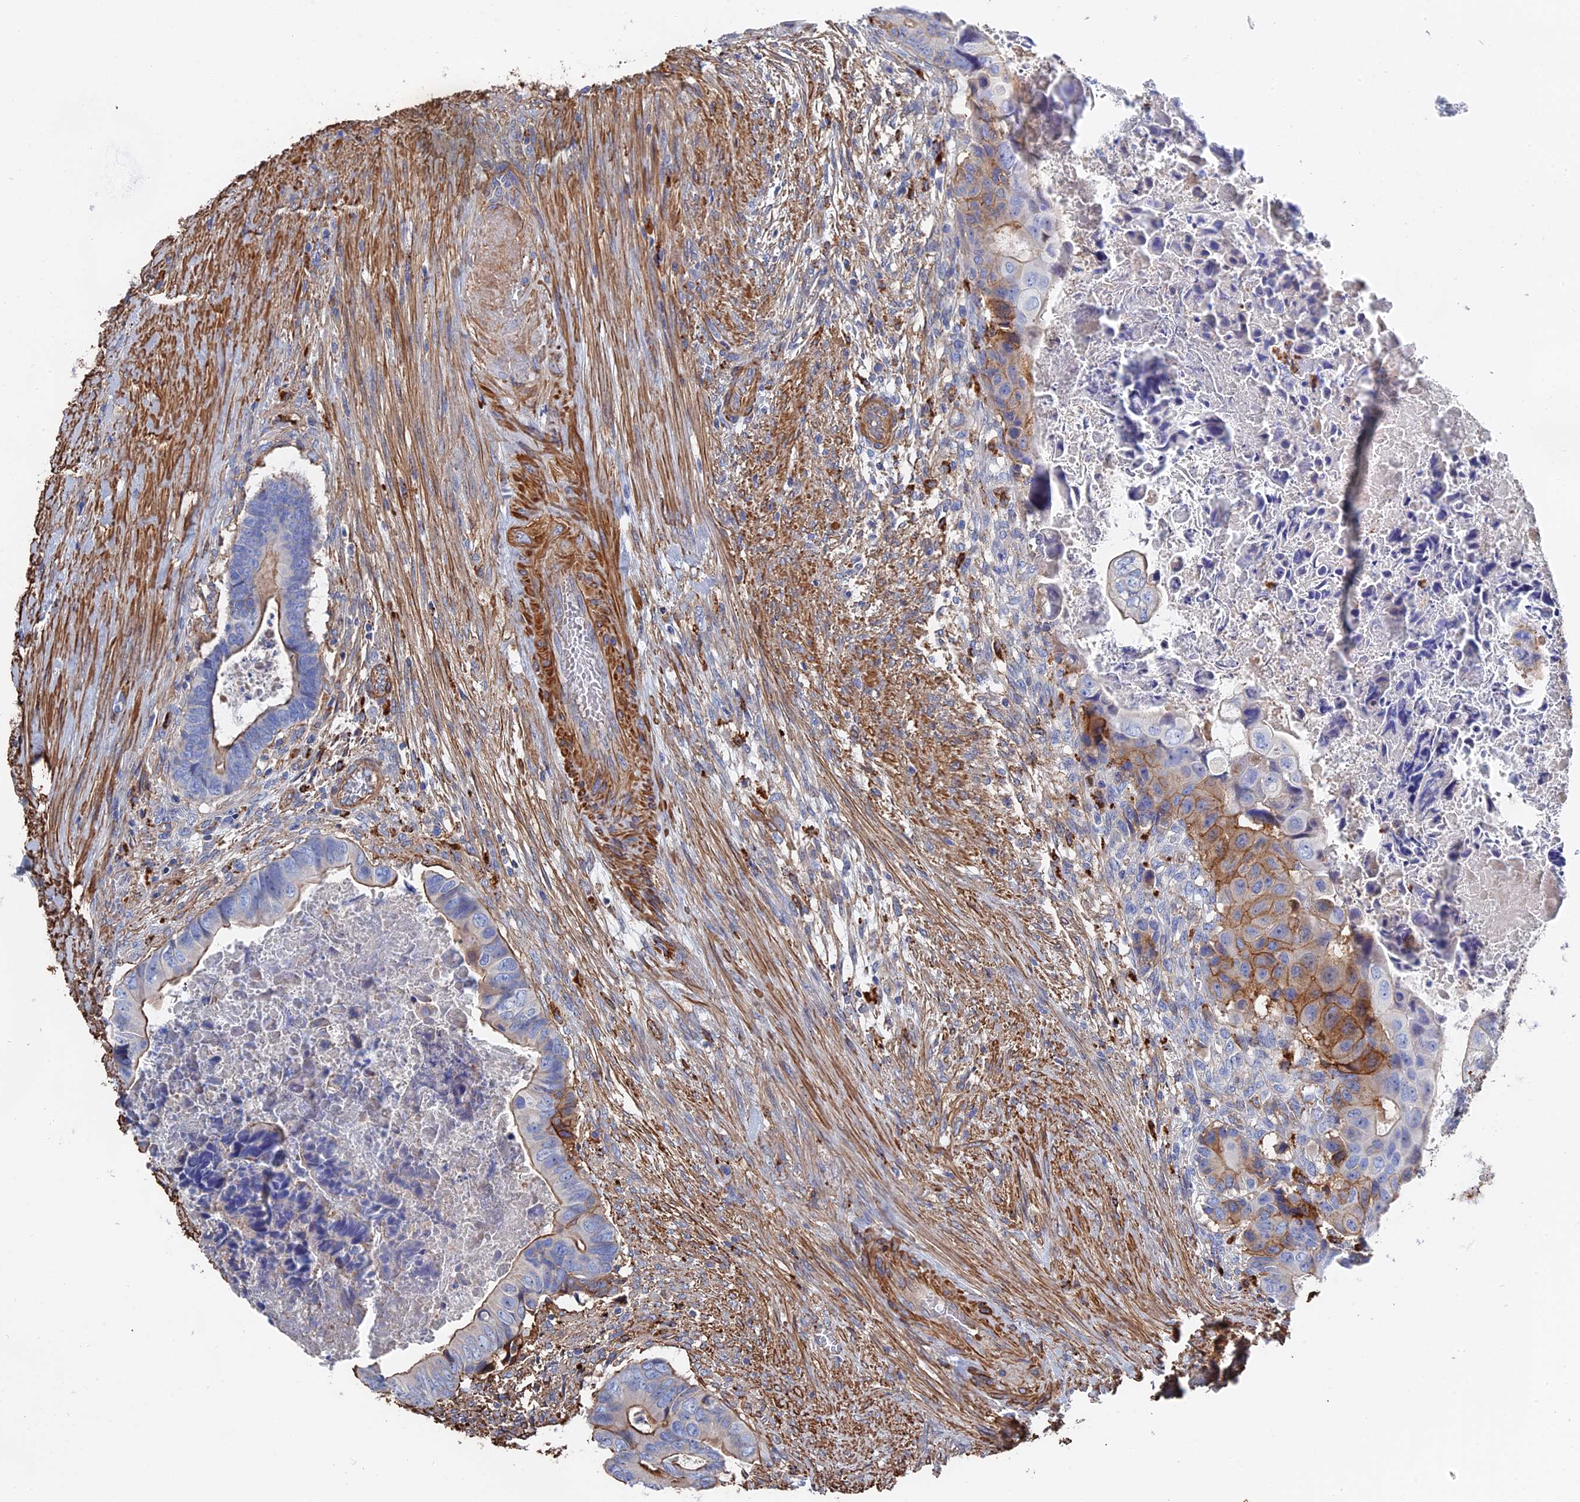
{"staining": {"intensity": "moderate", "quantity": "25%-75%", "location": "cytoplasmic/membranous"}, "tissue": "colorectal cancer", "cell_type": "Tumor cells", "image_type": "cancer", "snomed": [{"axis": "morphology", "description": "Adenocarcinoma, NOS"}, {"axis": "topography", "description": "Rectum"}], "caption": "This micrograph shows adenocarcinoma (colorectal) stained with IHC to label a protein in brown. The cytoplasmic/membranous of tumor cells show moderate positivity for the protein. Nuclei are counter-stained blue.", "gene": "STRA6", "patient": {"sex": "female", "age": 78}}